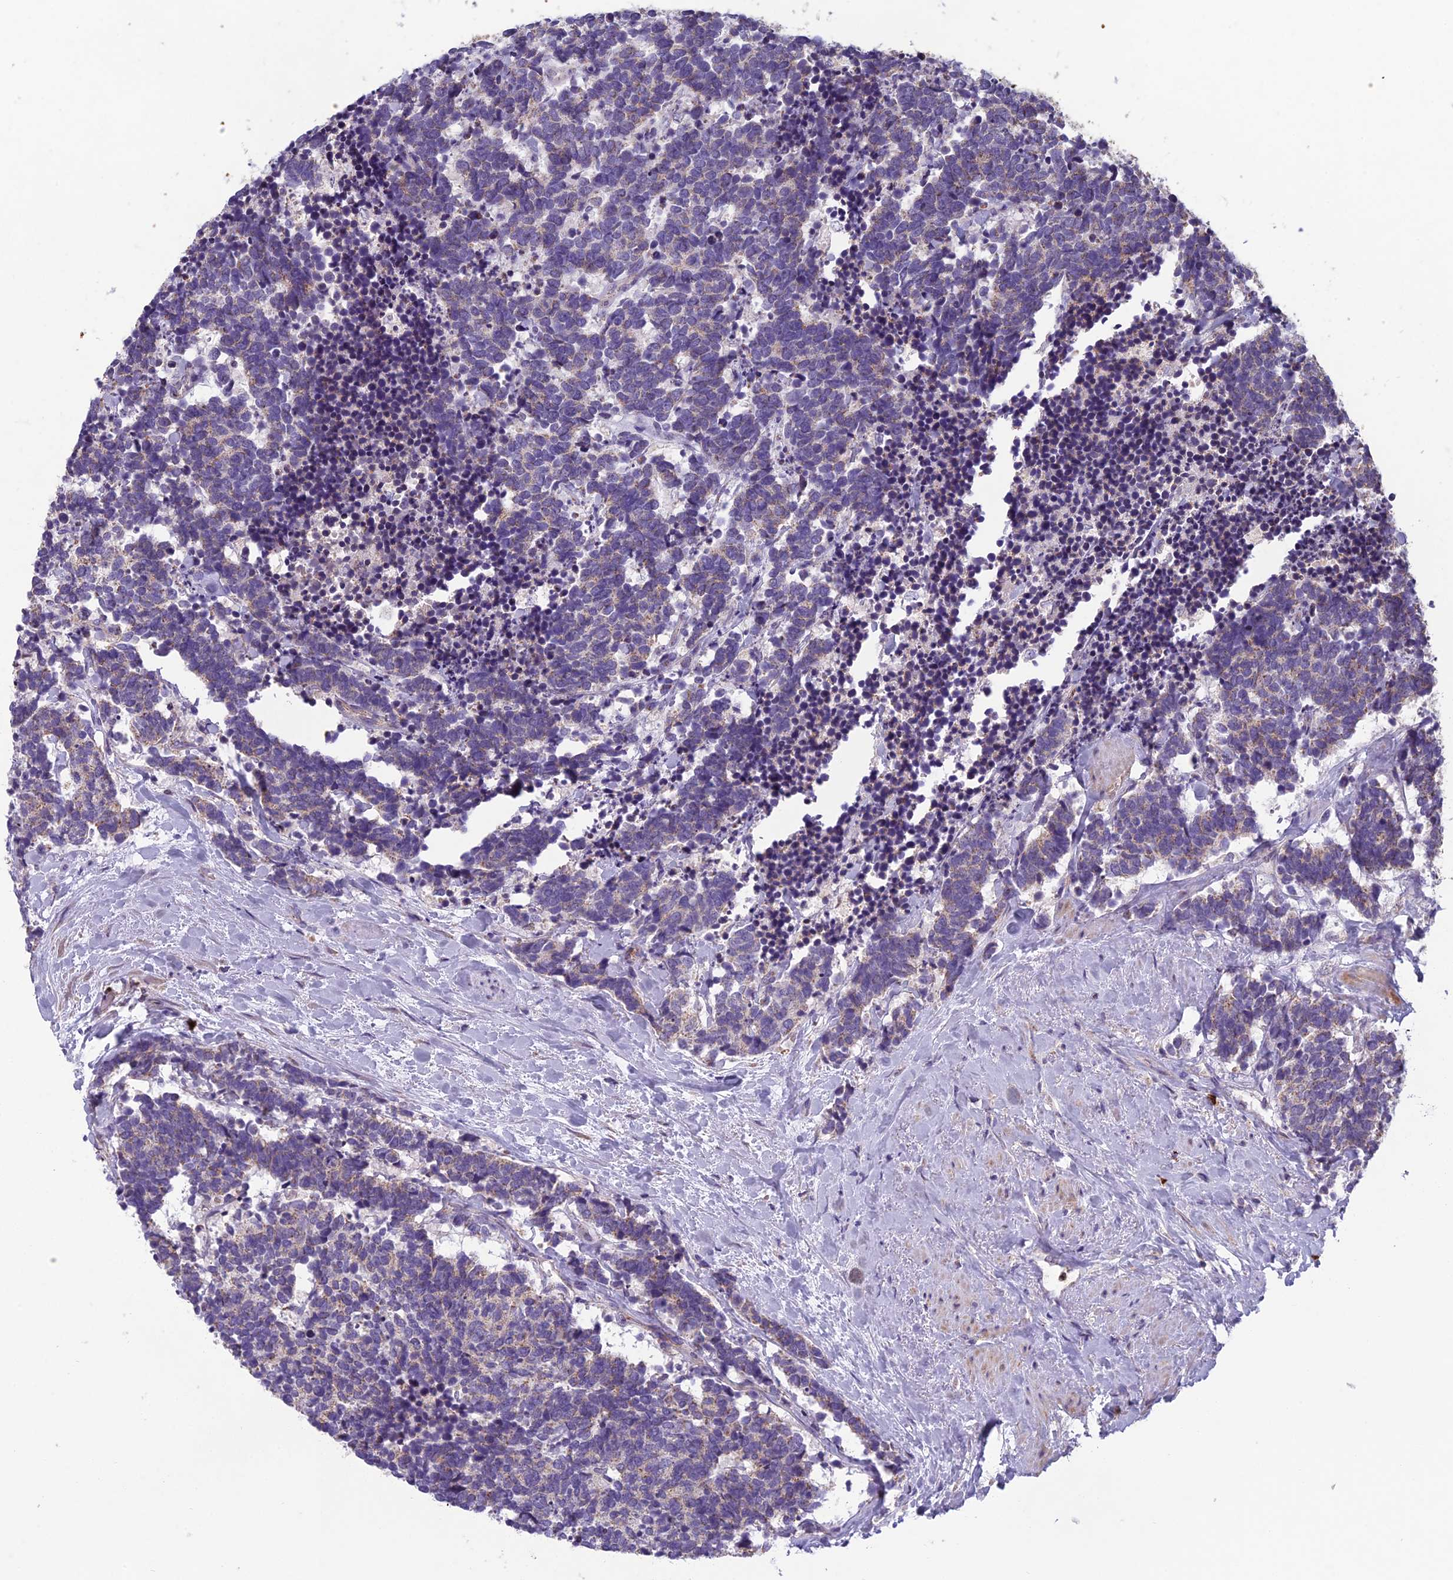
{"staining": {"intensity": "negative", "quantity": "none", "location": "none"}, "tissue": "carcinoid", "cell_type": "Tumor cells", "image_type": "cancer", "snomed": [{"axis": "morphology", "description": "Carcinoma, NOS"}, {"axis": "morphology", "description": "Carcinoid, malignant, NOS"}, {"axis": "topography", "description": "Prostate"}], "caption": "Carcinoid was stained to show a protein in brown. There is no significant expression in tumor cells.", "gene": "ENSG00000188897", "patient": {"sex": "male", "age": 57}}